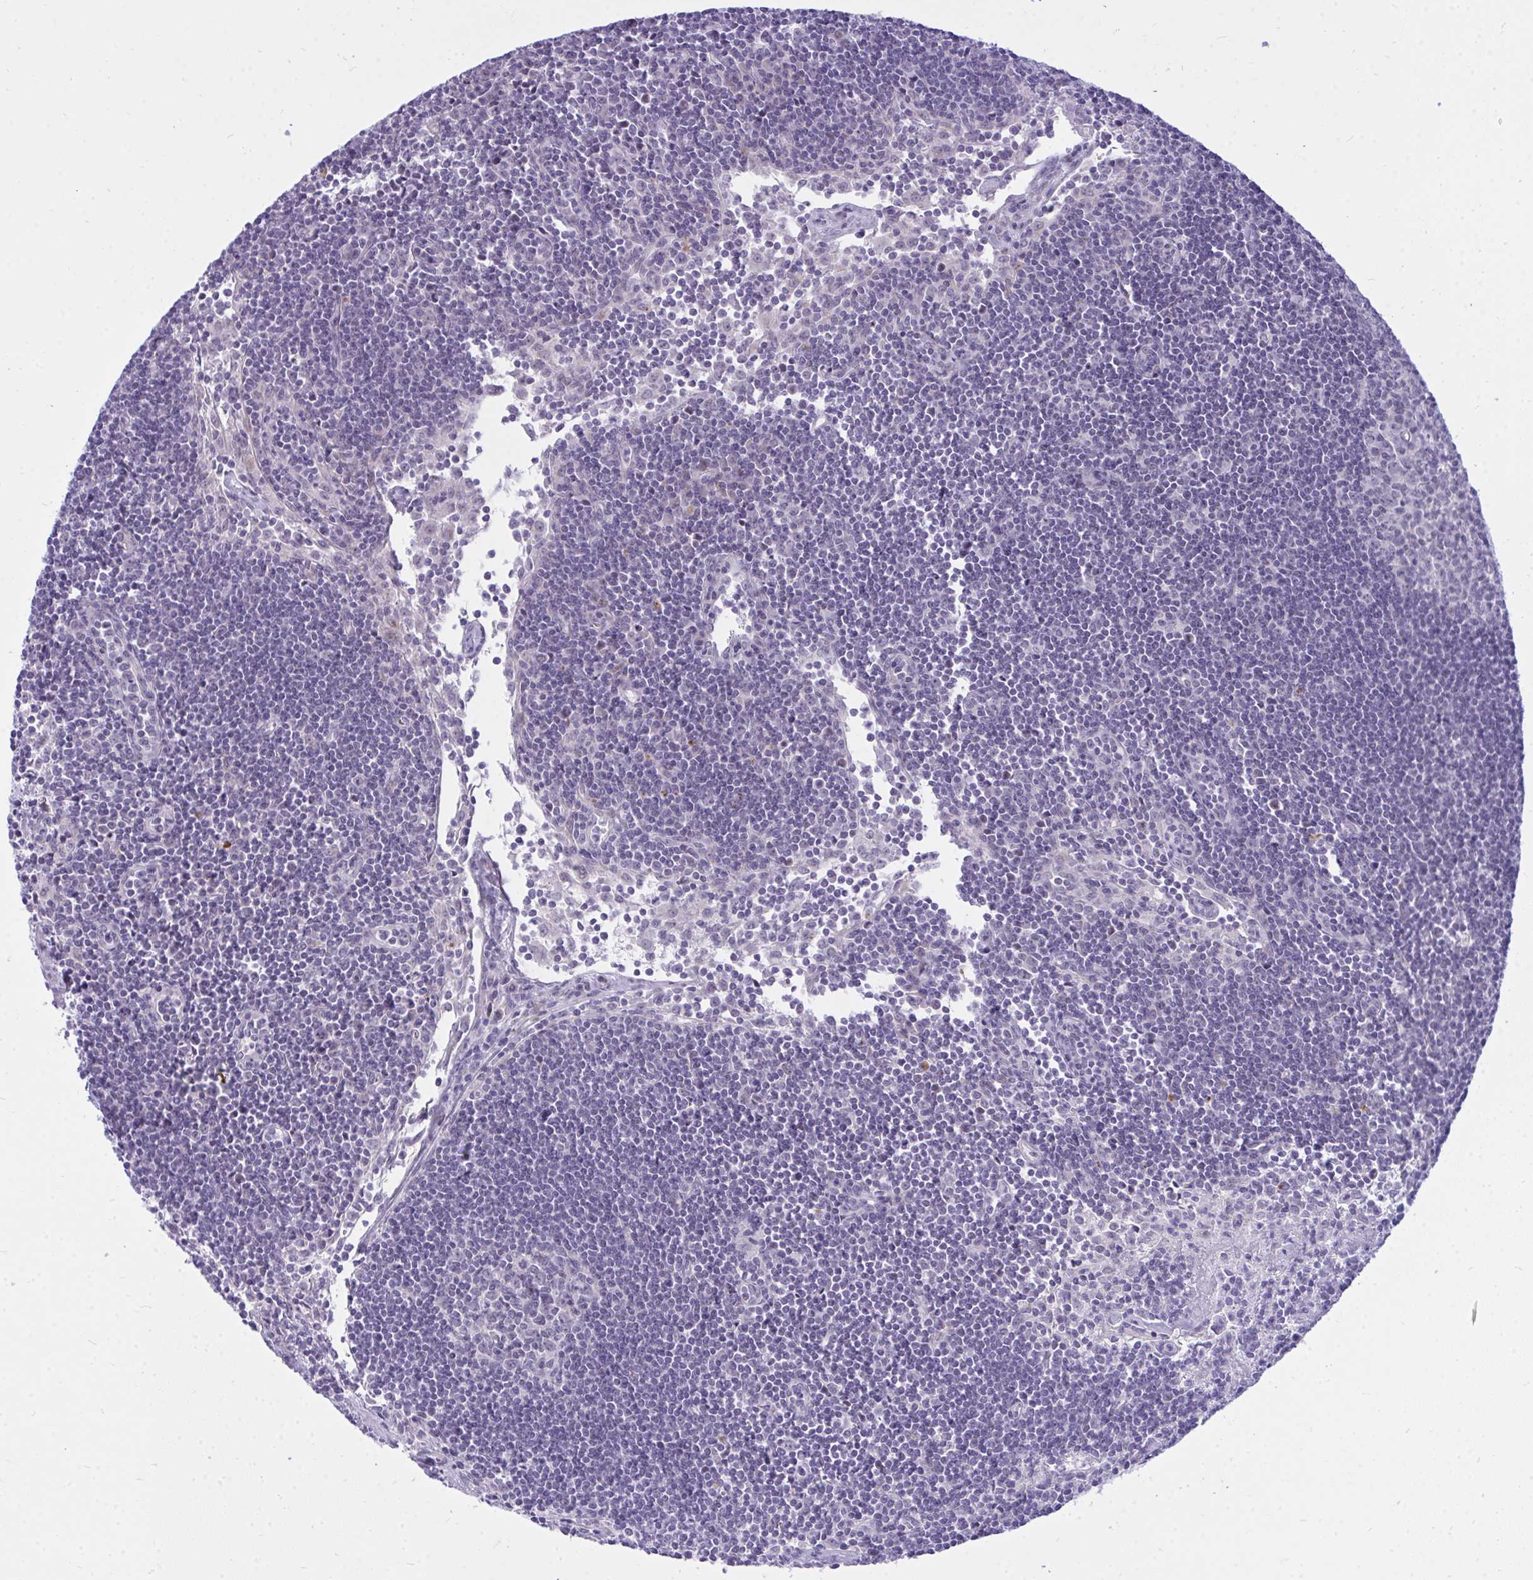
{"staining": {"intensity": "negative", "quantity": "none", "location": "none"}, "tissue": "lymph node", "cell_type": "Germinal center cells", "image_type": "normal", "snomed": [{"axis": "morphology", "description": "Normal tissue, NOS"}, {"axis": "topography", "description": "Lymph node"}], "caption": "The immunohistochemistry (IHC) image has no significant expression in germinal center cells of lymph node.", "gene": "ZSCAN25", "patient": {"sex": "female", "age": 29}}